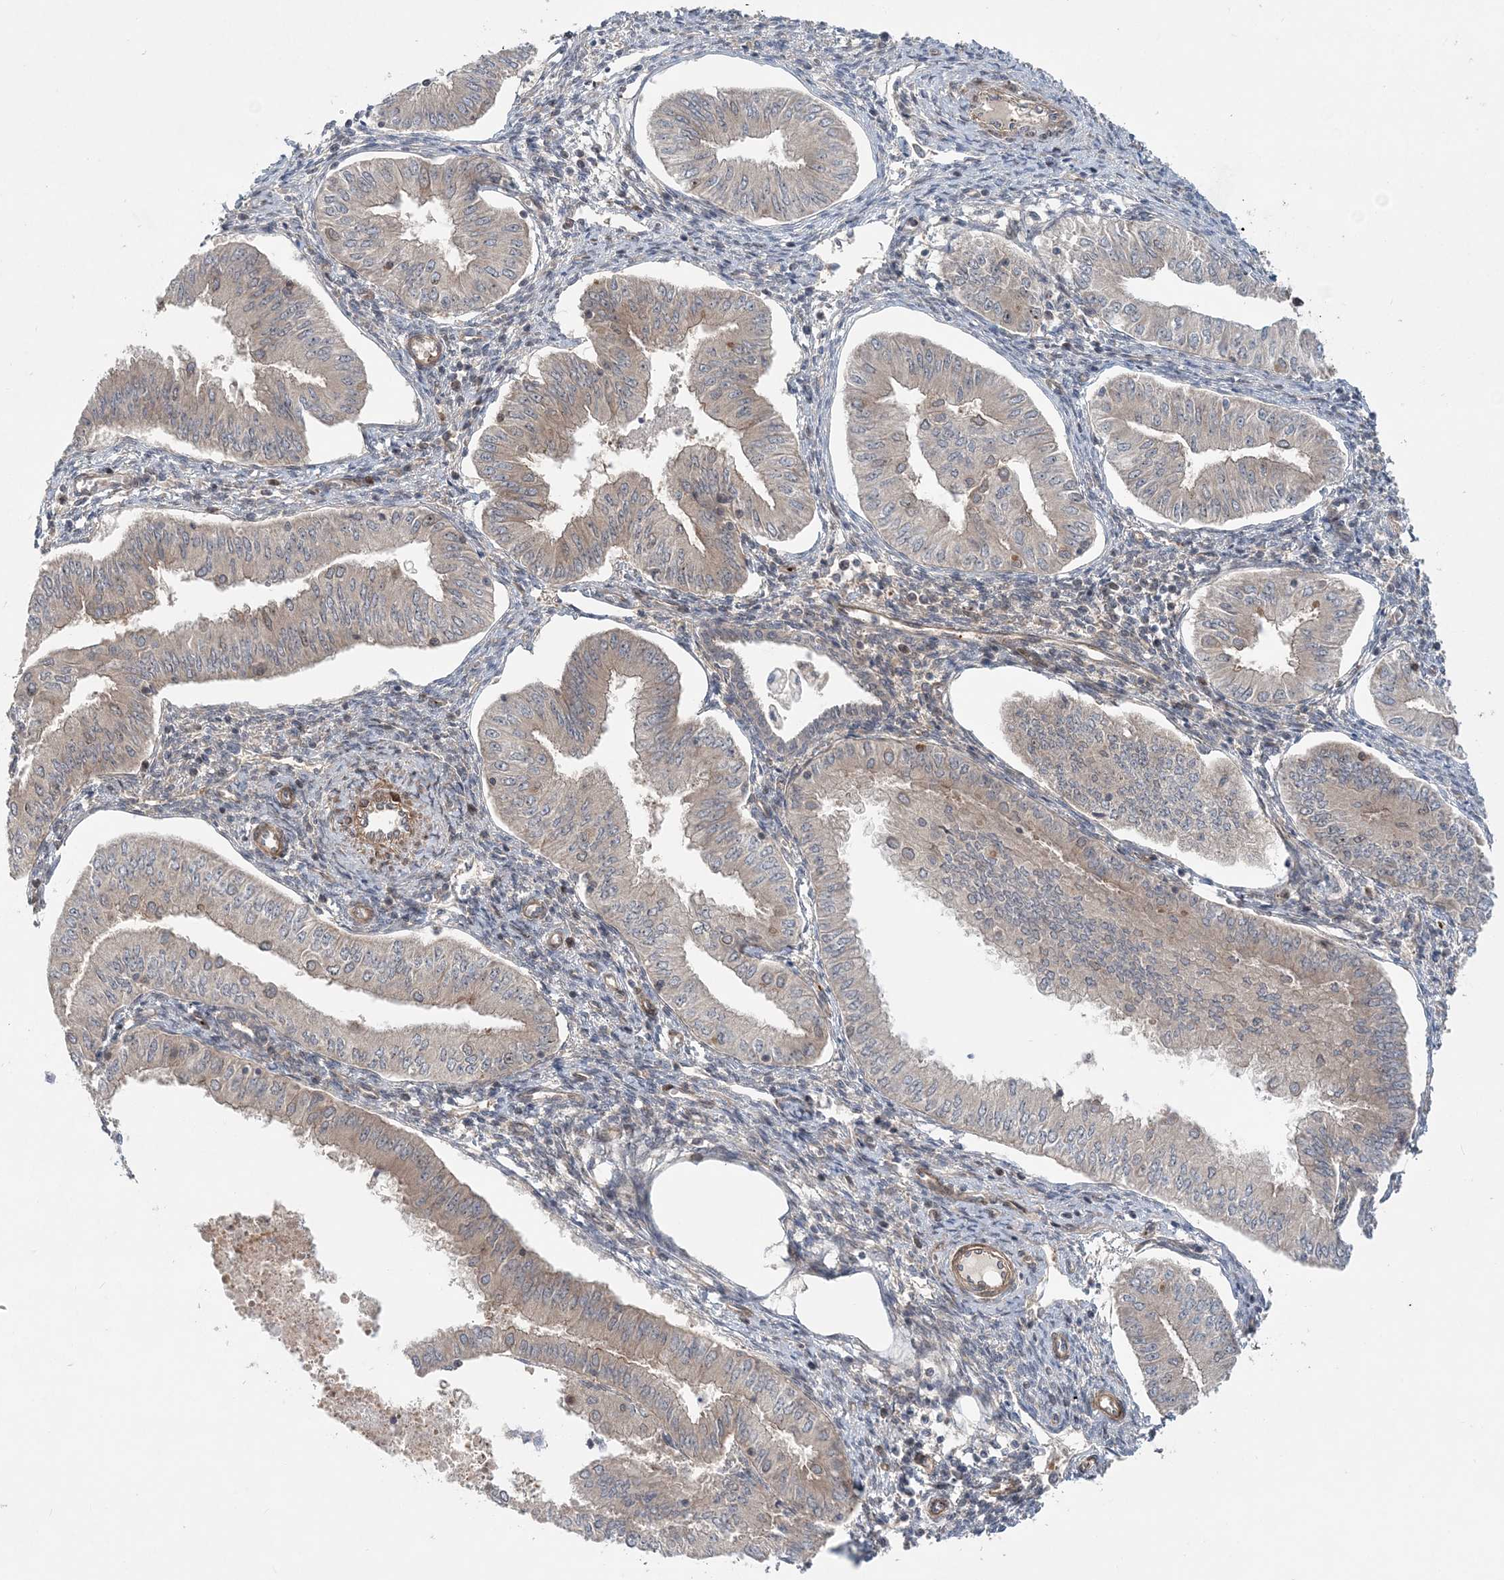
{"staining": {"intensity": "weak", "quantity": "<25%", "location": "cytoplasmic/membranous"}, "tissue": "endometrial cancer", "cell_type": "Tumor cells", "image_type": "cancer", "snomed": [{"axis": "morphology", "description": "Normal tissue, NOS"}, {"axis": "morphology", "description": "Adenocarcinoma, NOS"}, {"axis": "topography", "description": "Endometrium"}], "caption": "Tumor cells show no significant expression in endometrial cancer (adenocarcinoma).", "gene": "GEMIN5", "patient": {"sex": "female", "age": 53}}